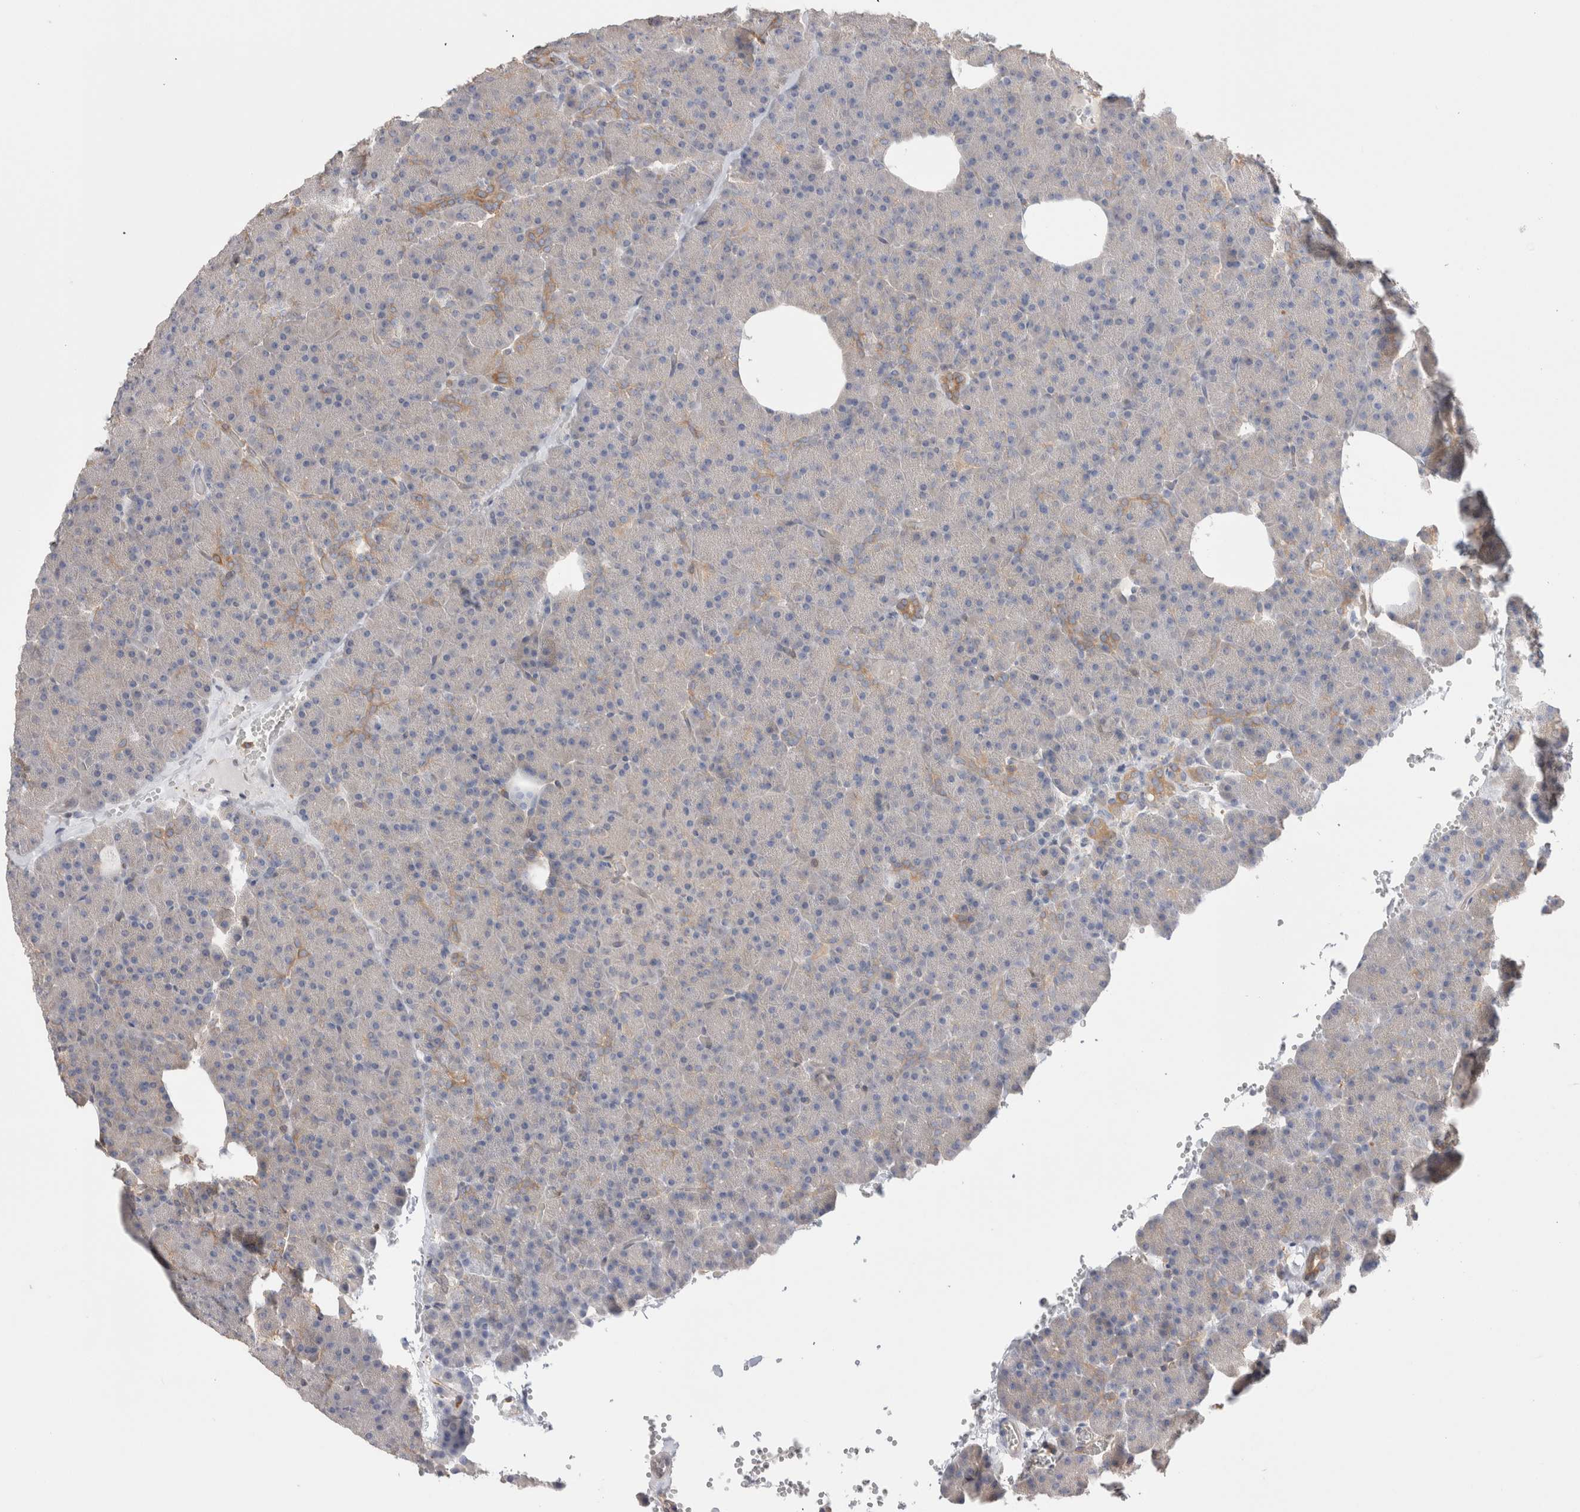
{"staining": {"intensity": "negative", "quantity": "none", "location": "none"}, "tissue": "pancreas", "cell_type": "Exocrine glandular cells", "image_type": "normal", "snomed": [{"axis": "morphology", "description": "Normal tissue, NOS"}, {"axis": "morphology", "description": "Carcinoid, malignant, NOS"}, {"axis": "topography", "description": "Pancreas"}], "caption": "The micrograph exhibits no staining of exocrine glandular cells in normal pancreas. The staining is performed using DAB brown chromogen with nuclei counter-stained in using hematoxylin.", "gene": "CAPN2", "patient": {"sex": "female", "age": 35}}